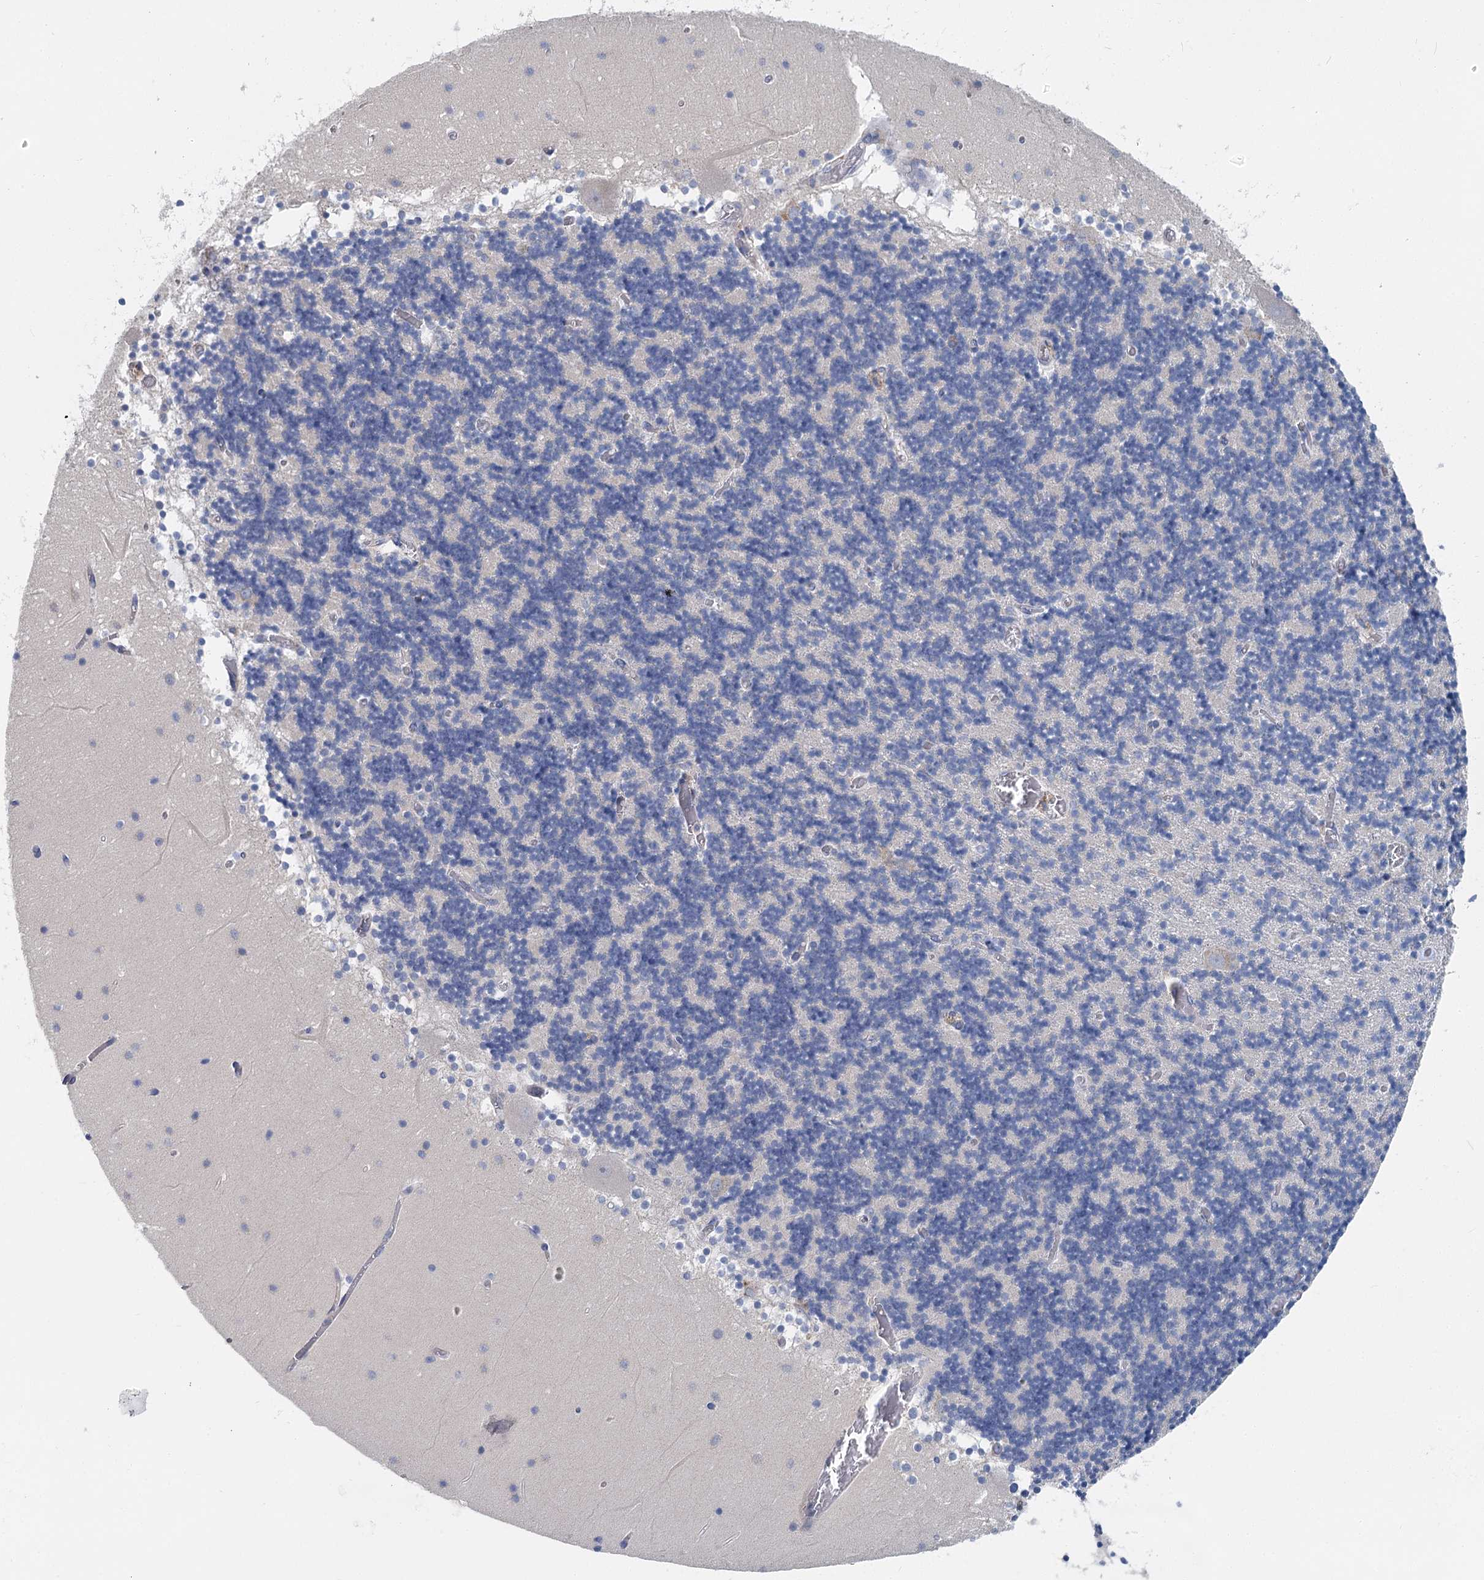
{"staining": {"intensity": "negative", "quantity": "none", "location": "none"}, "tissue": "cerebellum", "cell_type": "Cells in granular layer", "image_type": "normal", "snomed": [{"axis": "morphology", "description": "Normal tissue, NOS"}, {"axis": "topography", "description": "Cerebellum"}], "caption": "This photomicrograph is of unremarkable cerebellum stained with immunohistochemistry (IHC) to label a protein in brown with the nuclei are counter-stained blue. There is no staining in cells in granular layer. (DAB immunohistochemistry (IHC), high magnification).", "gene": "ANKRD16", "patient": {"sex": "female", "age": 28}}